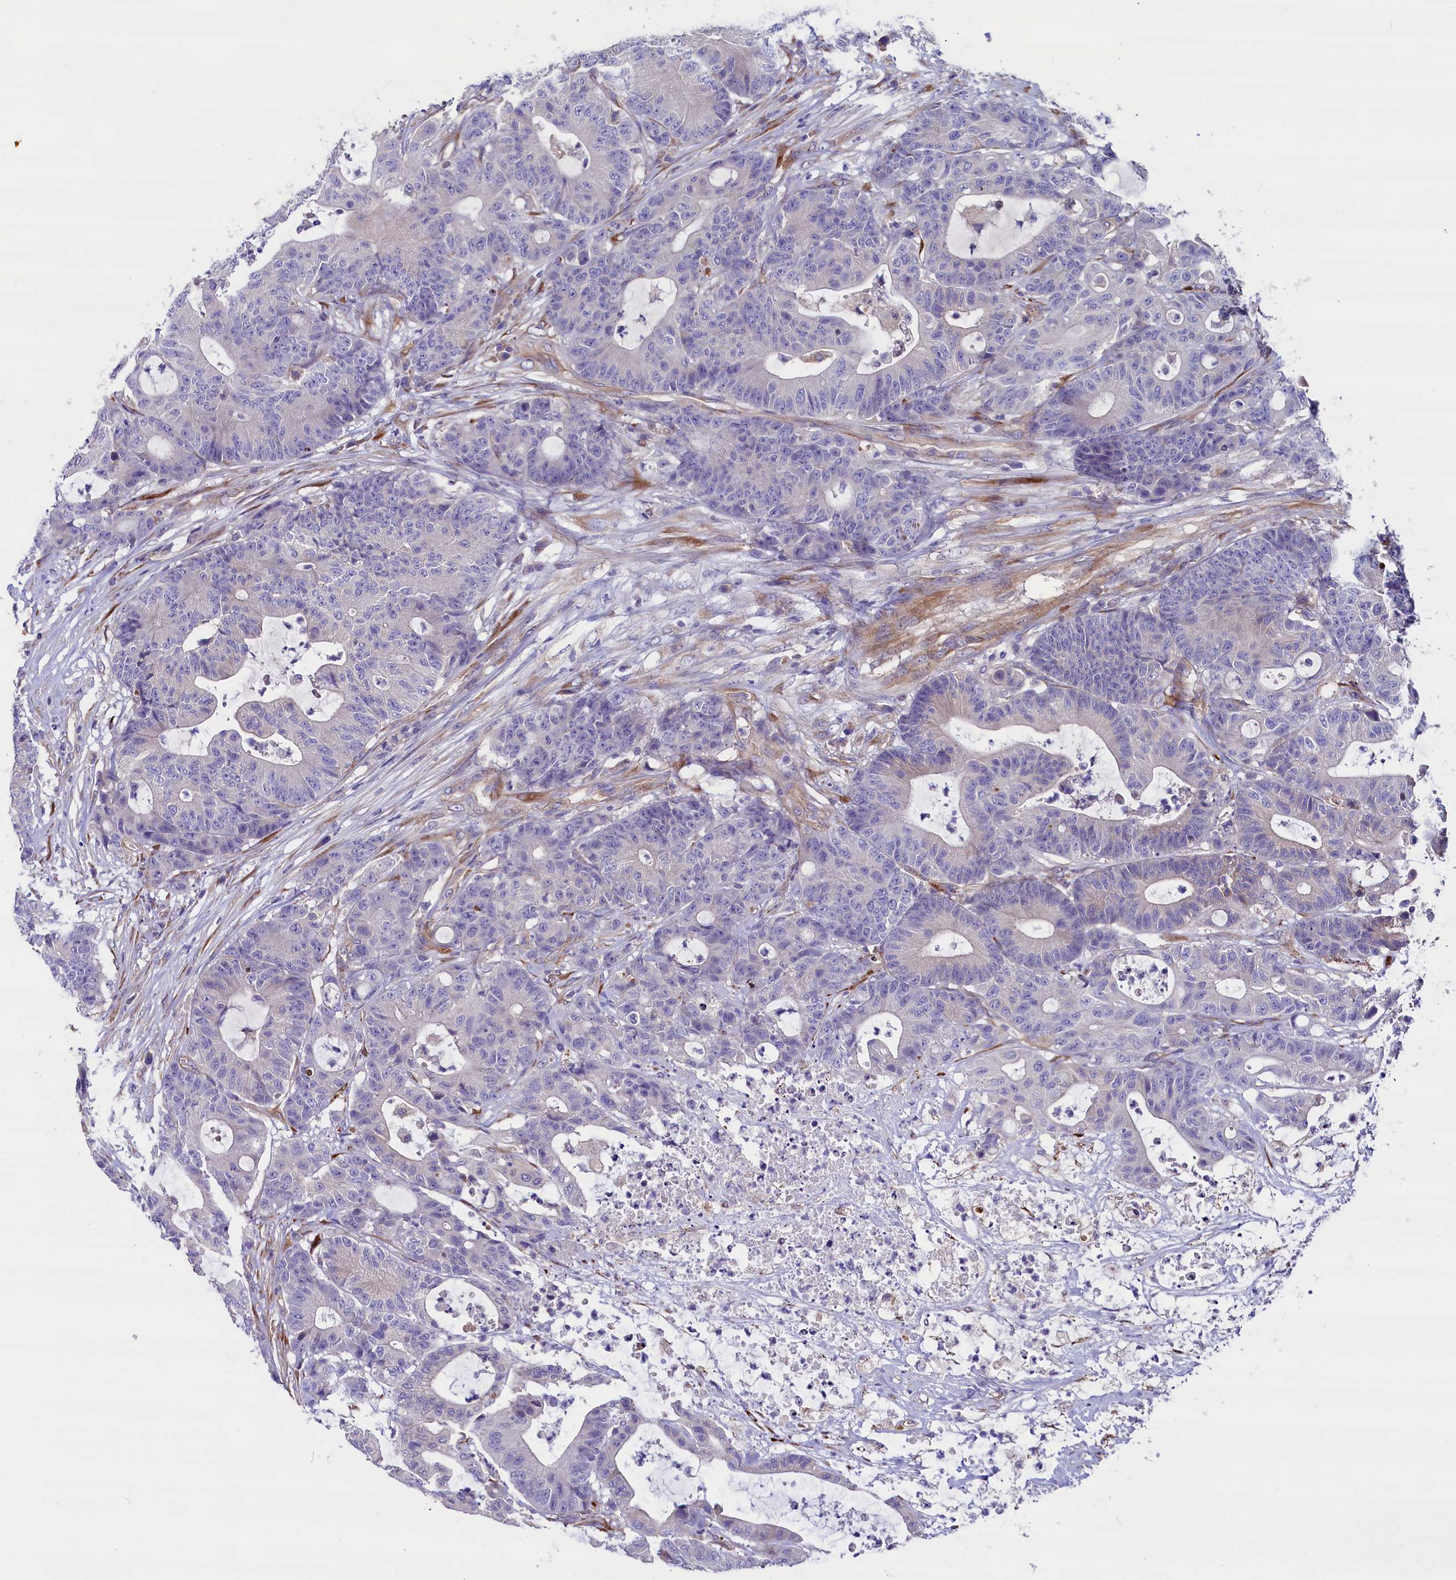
{"staining": {"intensity": "negative", "quantity": "none", "location": "none"}, "tissue": "colorectal cancer", "cell_type": "Tumor cells", "image_type": "cancer", "snomed": [{"axis": "morphology", "description": "Adenocarcinoma, NOS"}, {"axis": "topography", "description": "Colon"}], "caption": "Tumor cells are negative for brown protein staining in colorectal cancer (adenocarcinoma).", "gene": "GPR108", "patient": {"sex": "female", "age": 84}}